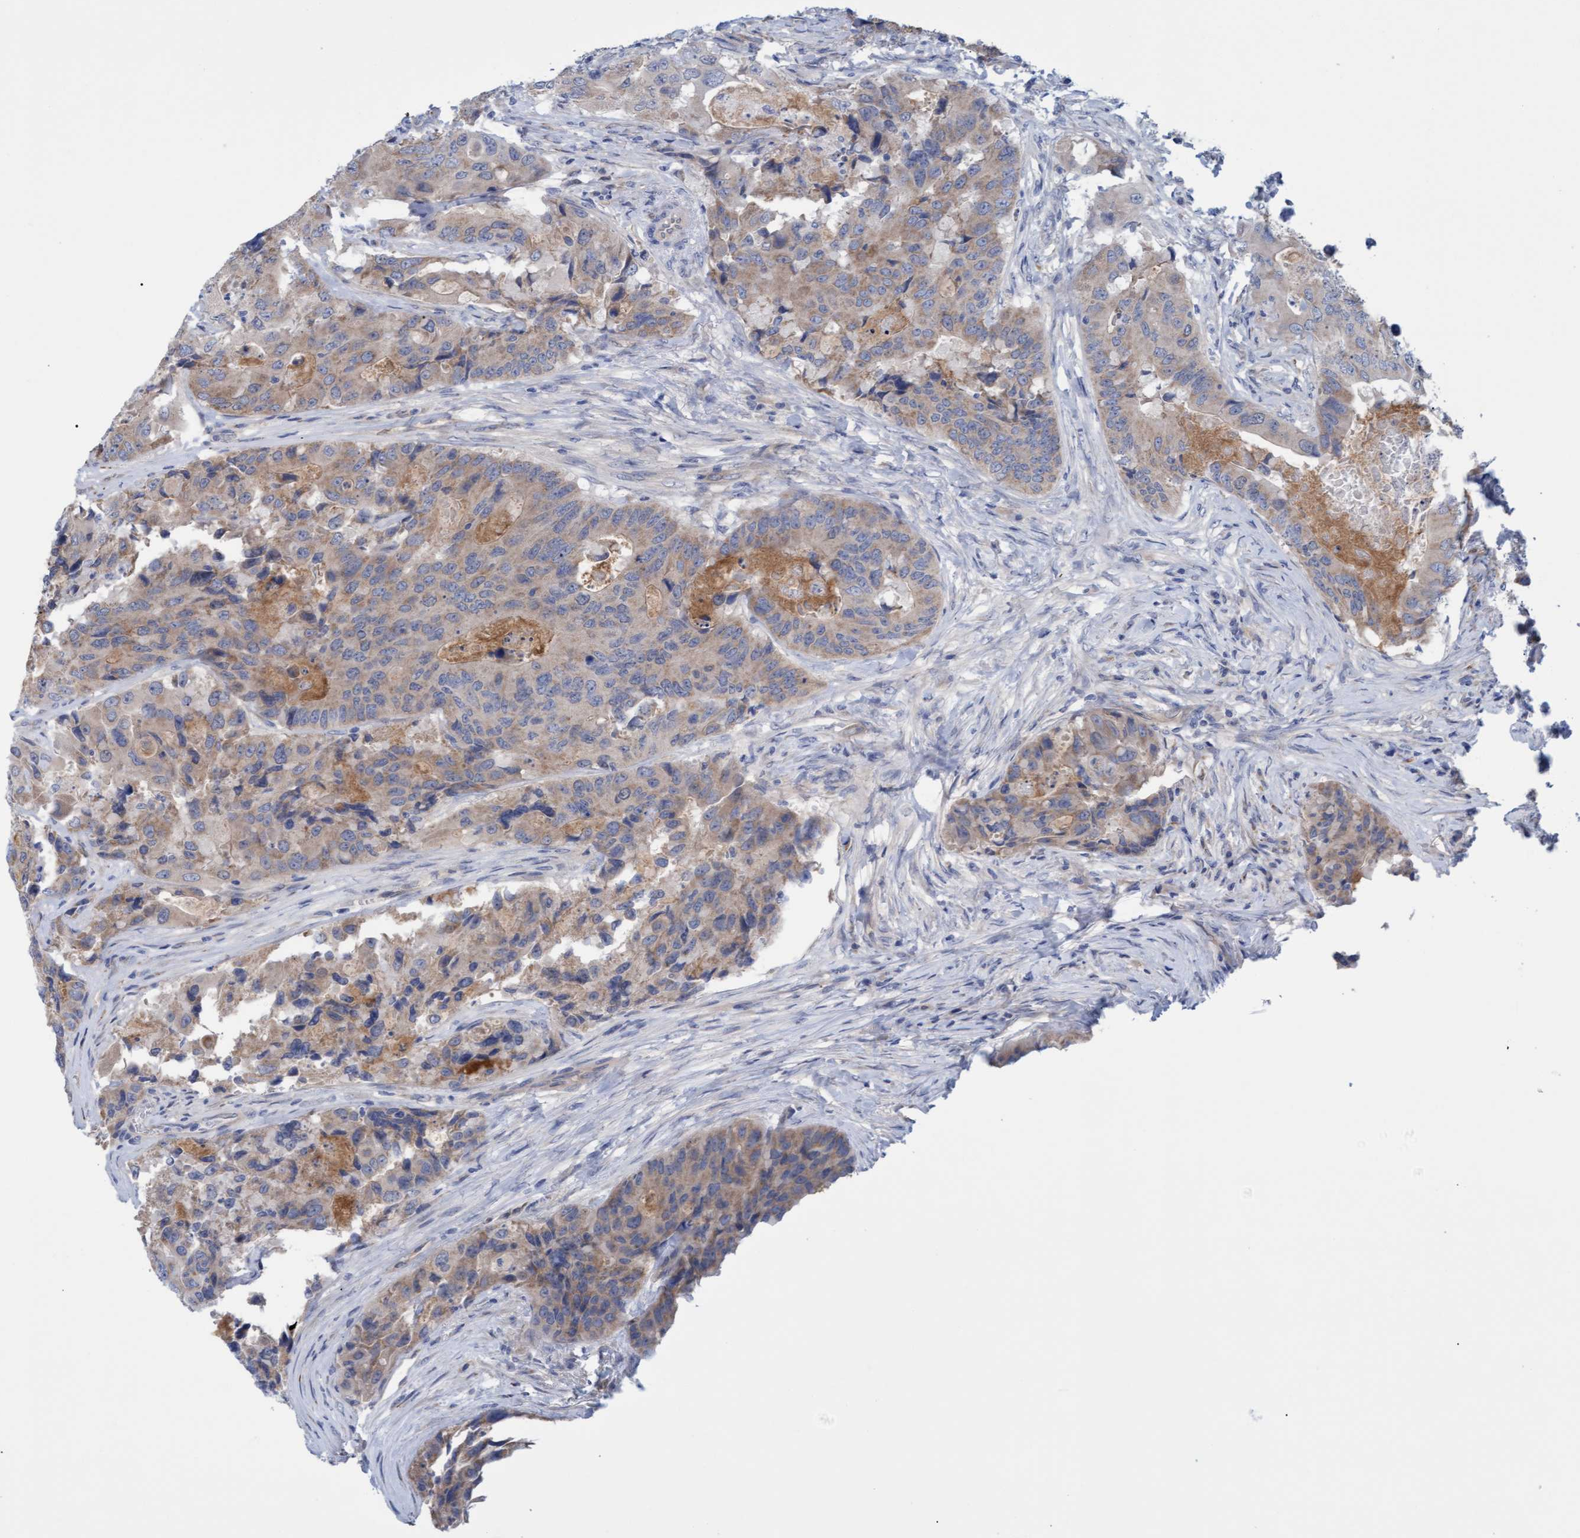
{"staining": {"intensity": "weak", "quantity": "<25%", "location": "cytoplasmic/membranous"}, "tissue": "colorectal cancer", "cell_type": "Tumor cells", "image_type": "cancer", "snomed": [{"axis": "morphology", "description": "Adenocarcinoma, NOS"}, {"axis": "topography", "description": "Colon"}], "caption": "This is an immunohistochemistry photomicrograph of adenocarcinoma (colorectal). There is no staining in tumor cells.", "gene": "STXBP1", "patient": {"sex": "male", "age": 71}}